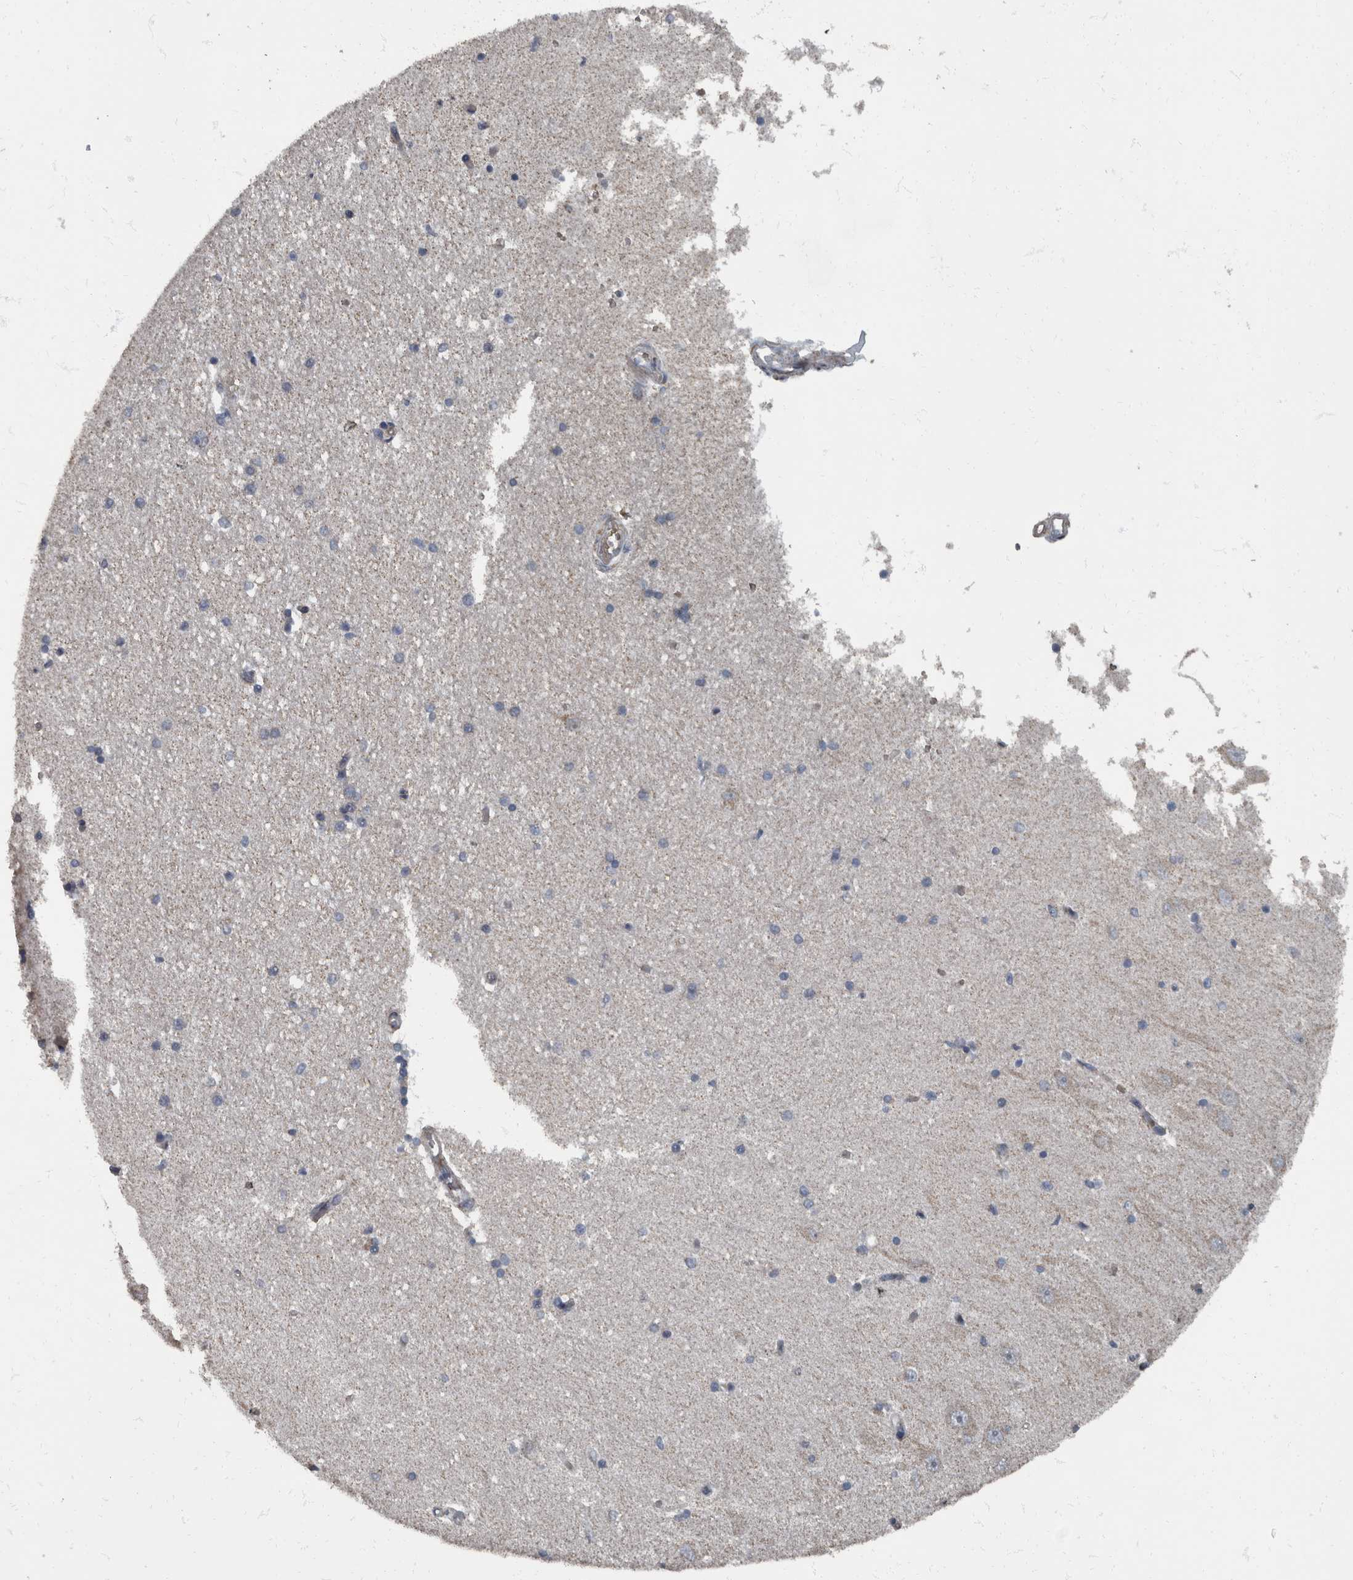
{"staining": {"intensity": "weak", "quantity": "<25%", "location": "cytoplasmic/membranous"}, "tissue": "hippocampus", "cell_type": "Glial cells", "image_type": "normal", "snomed": [{"axis": "morphology", "description": "Normal tissue, NOS"}, {"axis": "topography", "description": "Hippocampus"}], "caption": "This histopathology image is of benign hippocampus stained with immunohistochemistry to label a protein in brown with the nuclei are counter-stained blue. There is no staining in glial cells.", "gene": "RABGGTB", "patient": {"sex": "male", "age": 45}}